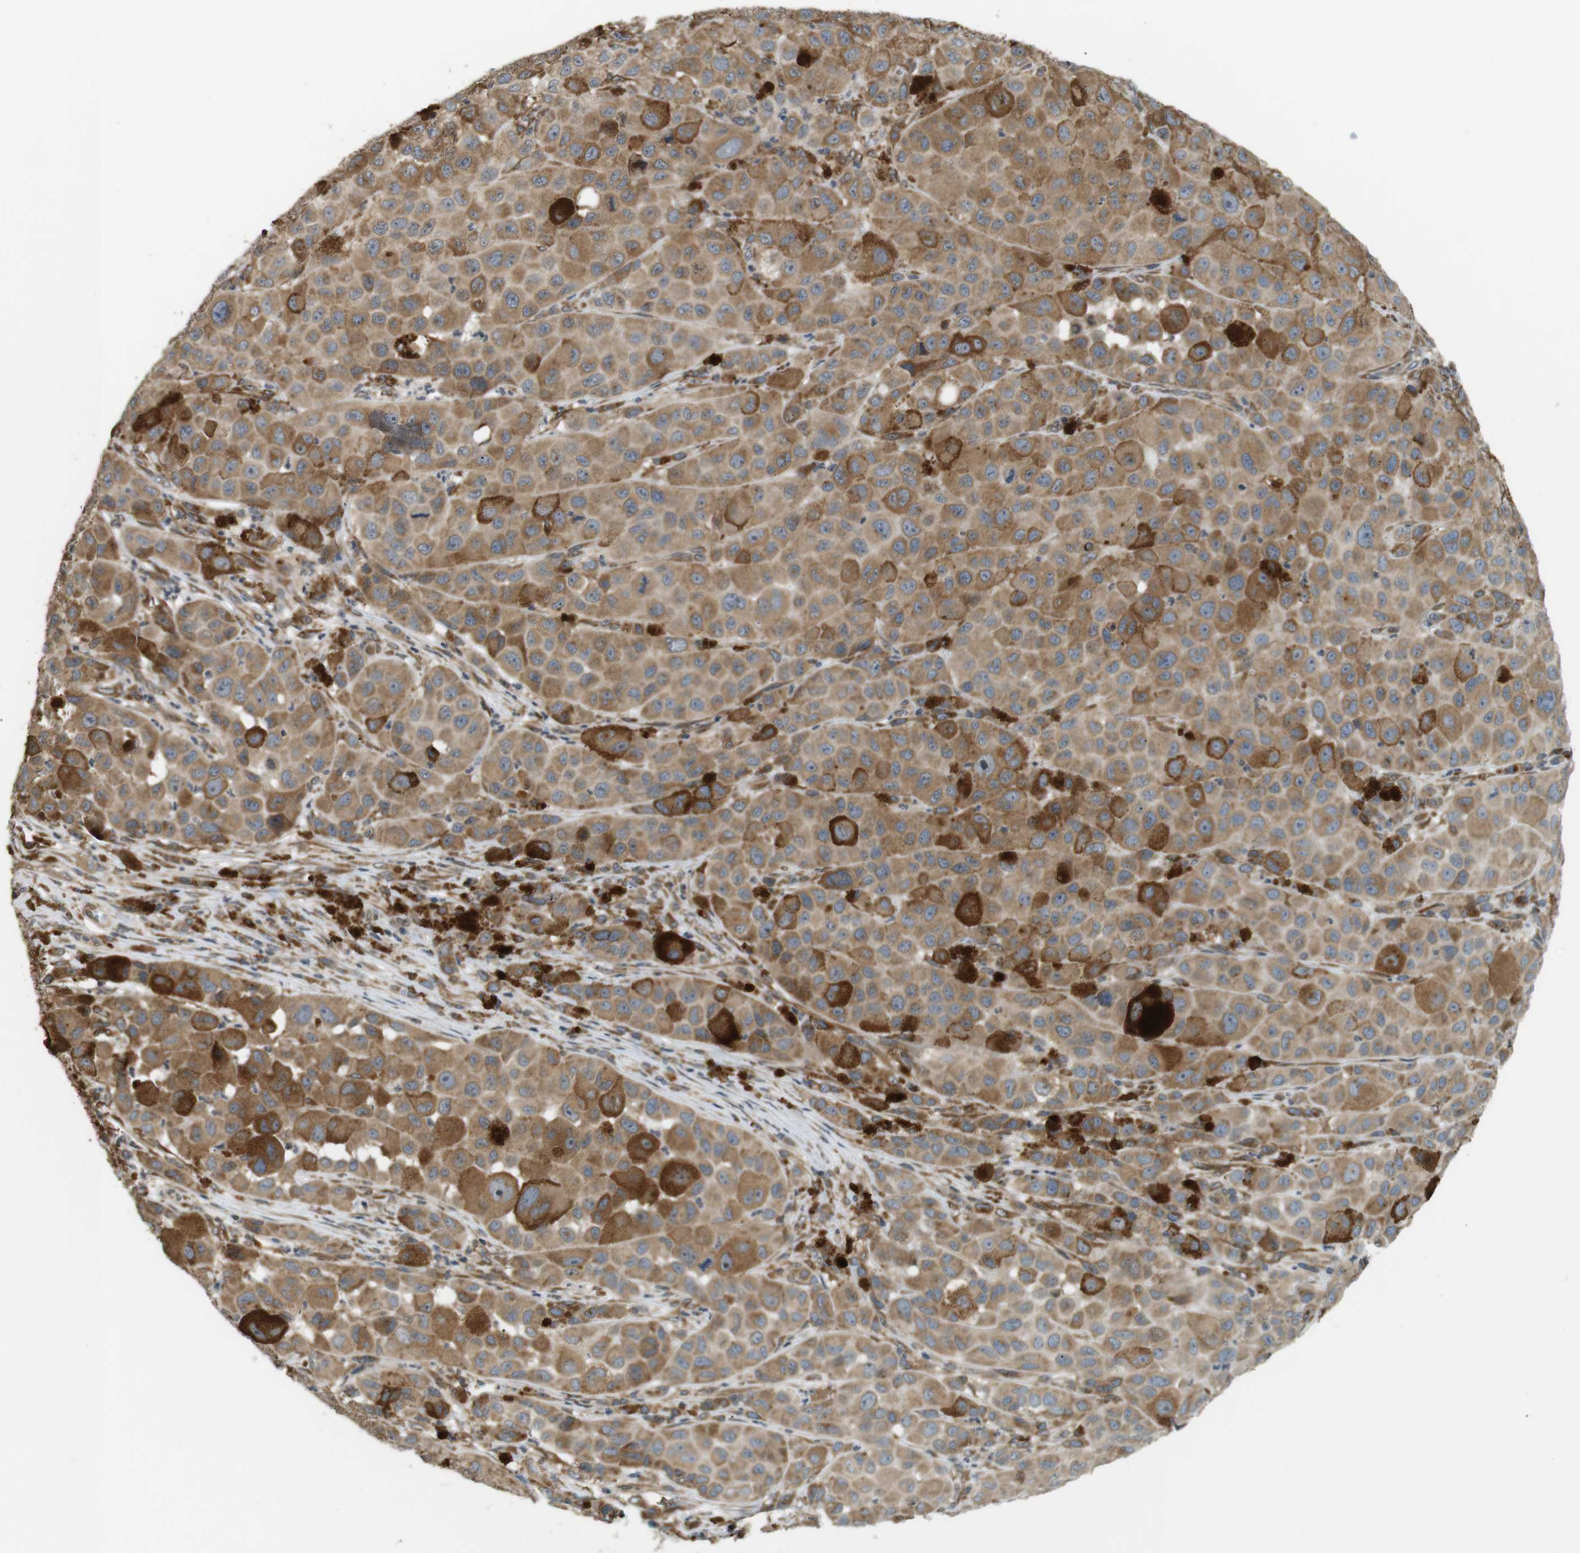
{"staining": {"intensity": "moderate", "quantity": ">75%", "location": "cytoplasmic/membranous"}, "tissue": "melanoma", "cell_type": "Tumor cells", "image_type": "cancer", "snomed": [{"axis": "morphology", "description": "Malignant melanoma, NOS"}, {"axis": "topography", "description": "Skin"}], "caption": "Melanoma stained with DAB immunohistochemistry exhibits medium levels of moderate cytoplasmic/membranous positivity in about >75% of tumor cells. (DAB IHC with brightfield microscopy, high magnification).", "gene": "TMED4", "patient": {"sex": "male", "age": 96}}